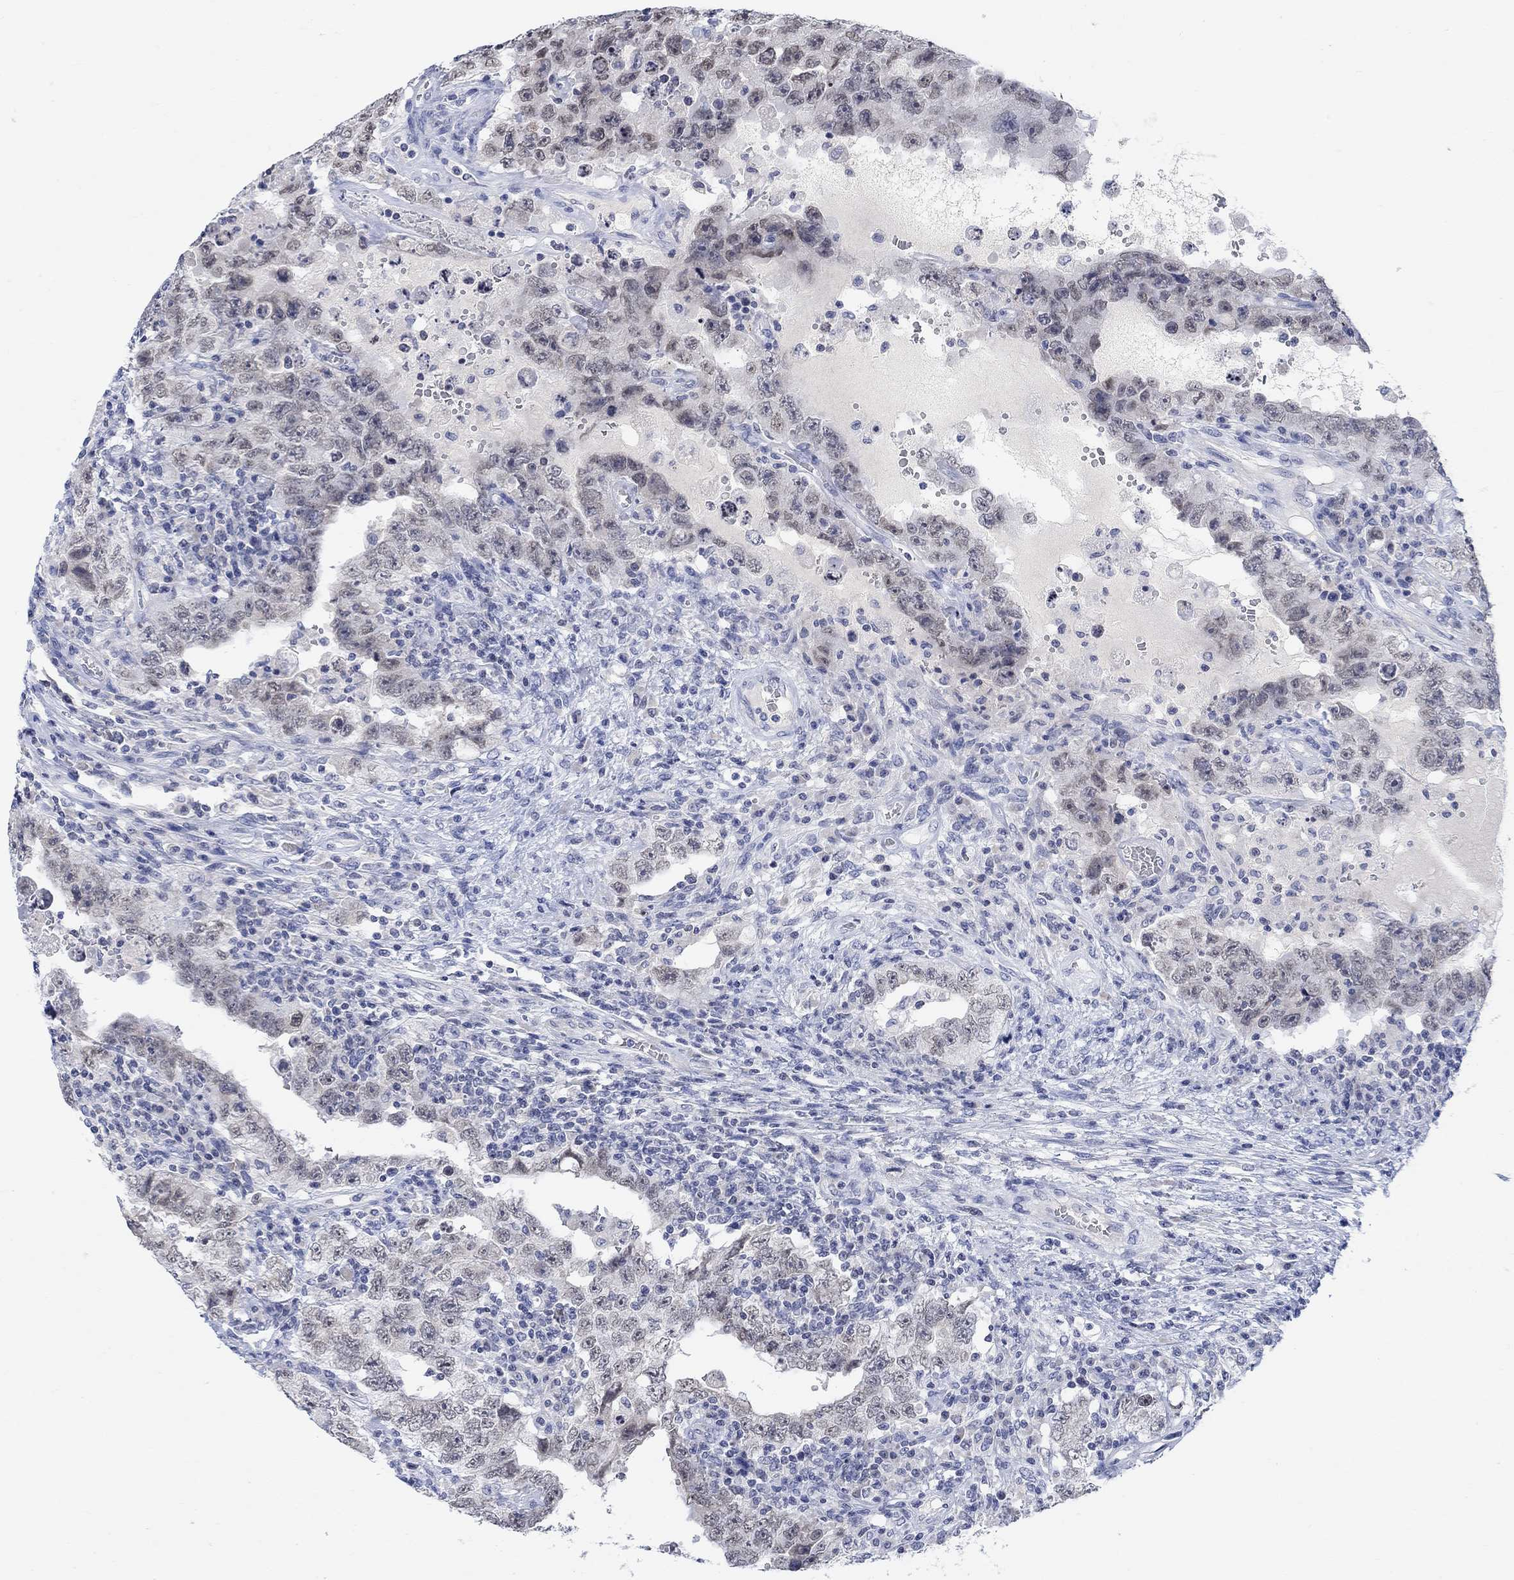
{"staining": {"intensity": "negative", "quantity": "none", "location": "none"}, "tissue": "testis cancer", "cell_type": "Tumor cells", "image_type": "cancer", "snomed": [{"axis": "morphology", "description": "Carcinoma, Embryonal, NOS"}, {"axis": "topography", "description": "Testis"}], "caption": "Human testis cancer (embryonal carcinoma) stained for a protein using immunohistochemistry (IHC) shows no expression in tumor cells.", "gene": "ATP6V1E2", "patient": {"sex": "male", "age": 26}}